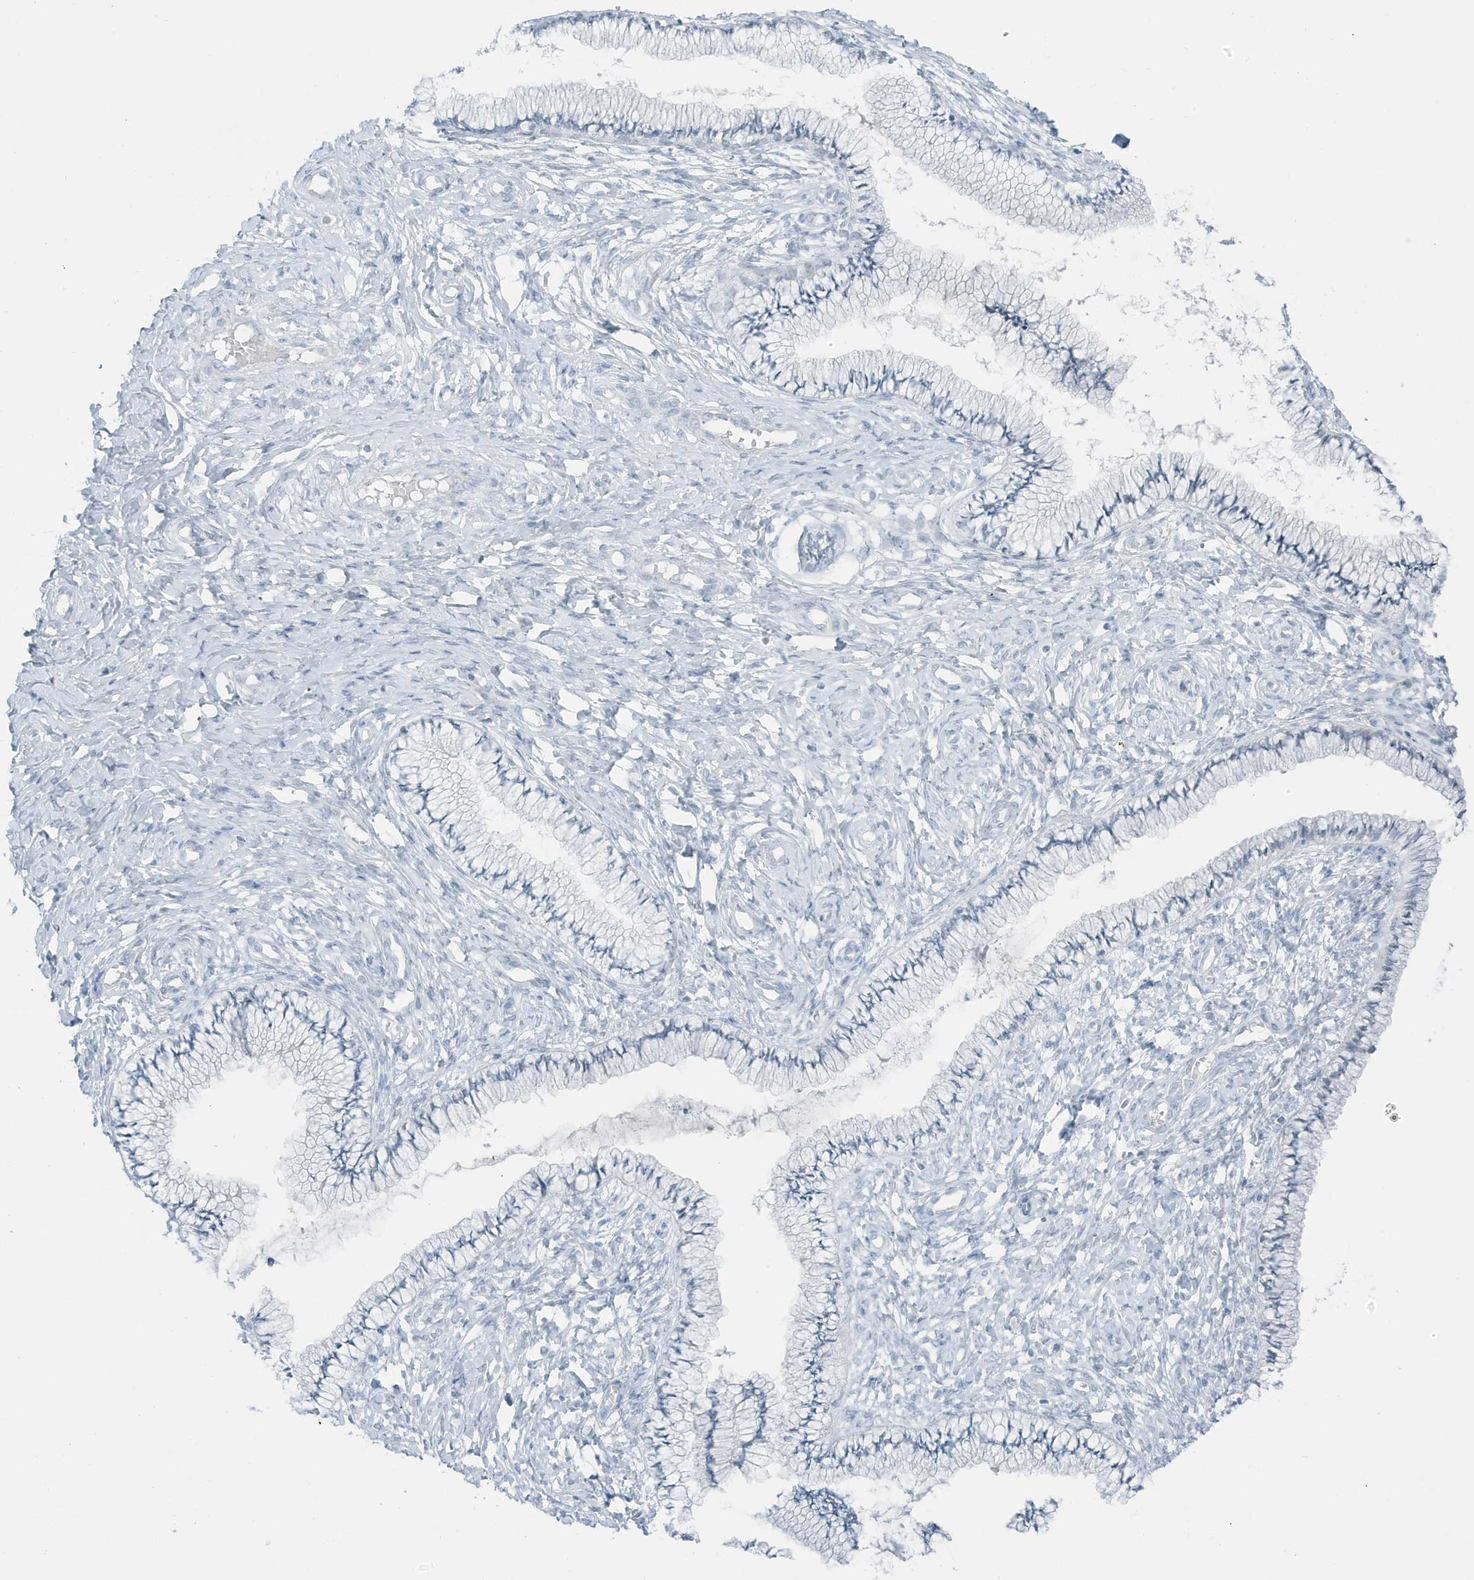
{"staining": {"intensity": "negative", "quantity": "none", "location": "none"}, "tissue": "cervix", "cell_type": "Glandular cells", "image_type": "normal", "snomed": [{"axis": "morphology", "description": "Normal tissue, NOS"}, {"axis": "topography", "description": "Cervix"}], "caption": "Immunohistochemistry histopathology image of normal cervix: human cervix stained with DAB exhibits no significant protein staining in glandular cells. (DAB (3,3'-diaminobenzidine) immunohistochemistry, high magnification).", "gene": "ZFP64", "patient": {"sex": "female", "age": 36}}